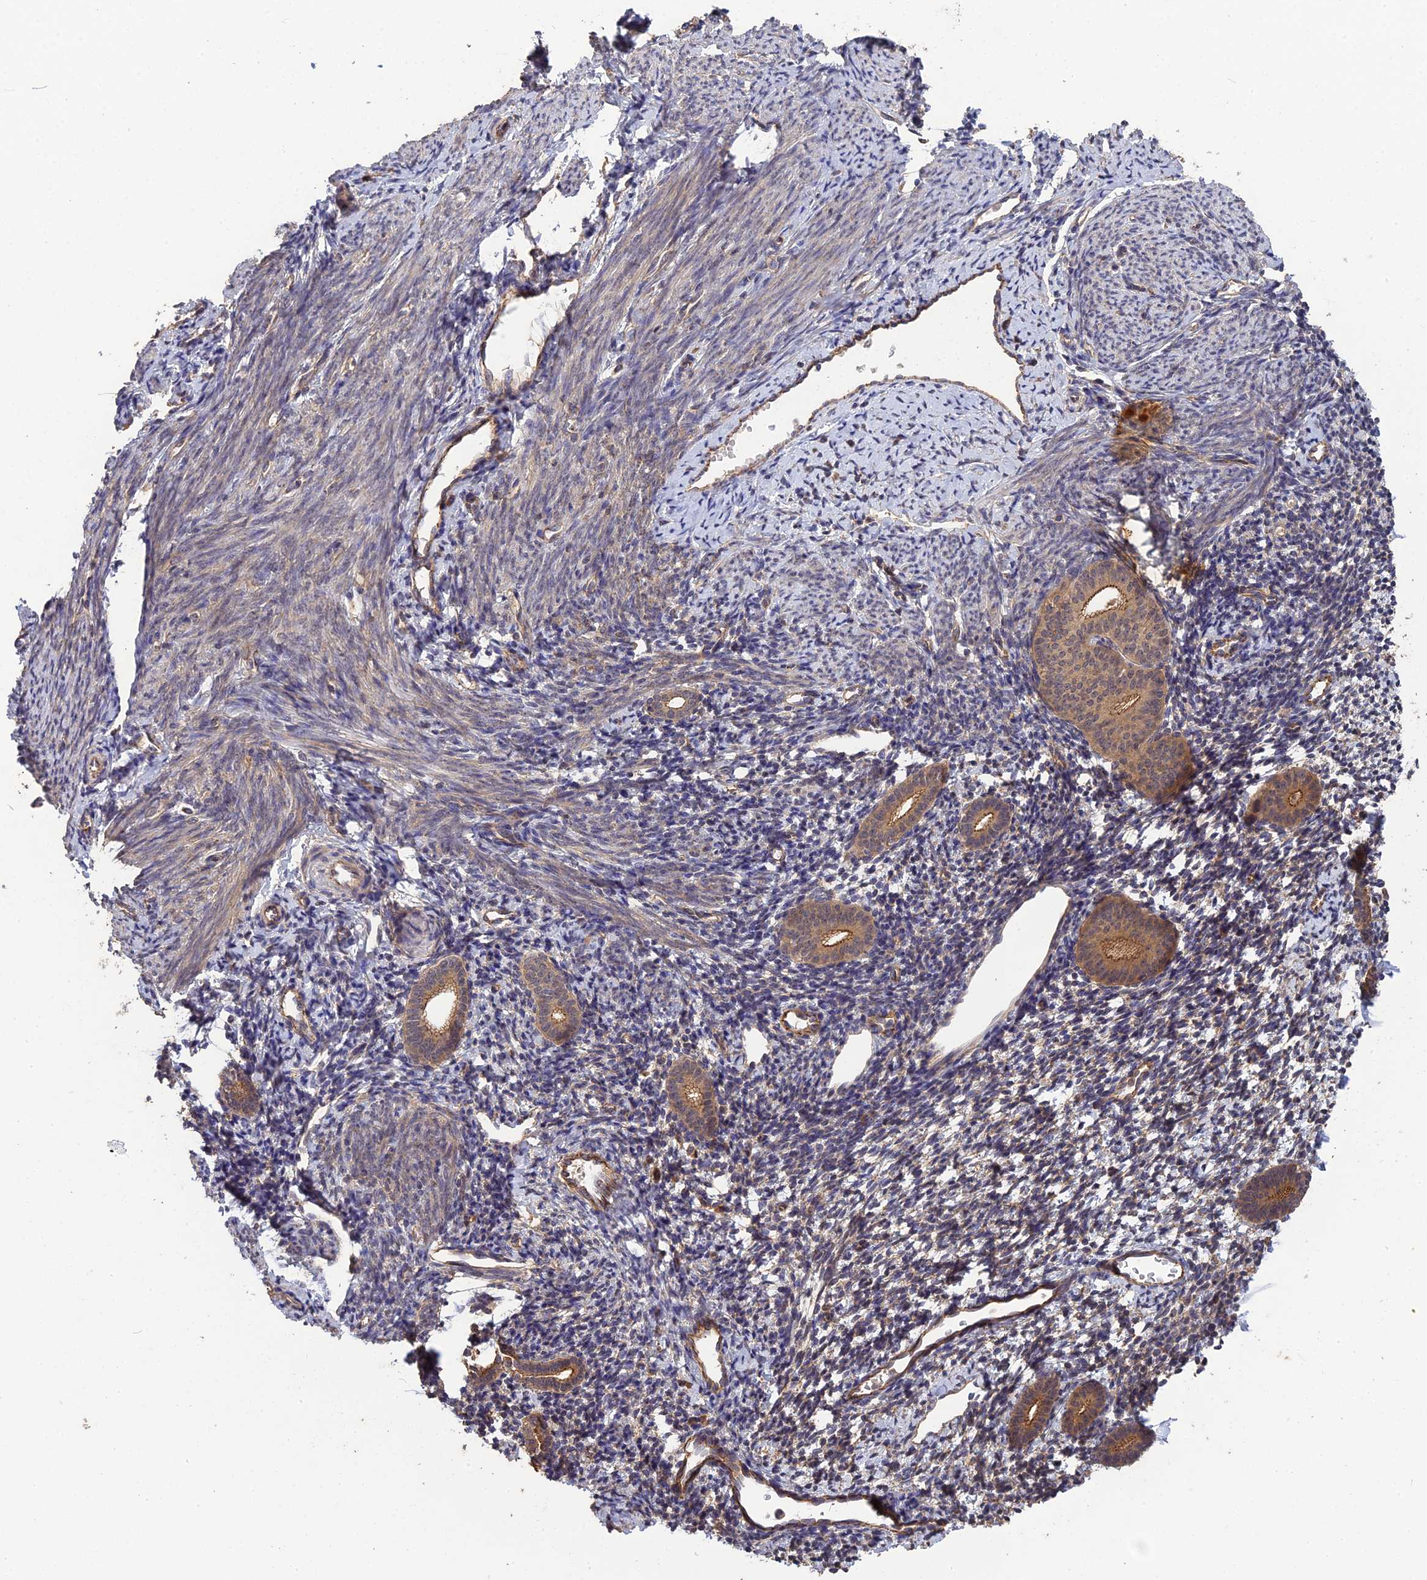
{"staining": {"intensity": "negative", "quantity": "none", "location": "none"}, "tissue": "endometrium", "cell_type": "Cells in endometrial stroma", "image_type": "normal", "snomed": [{"axis": "morphology", "description": "Normal tissue, NOS"}, {"axis": "topography", "description": "Endometrium"}], "caption": "Immunohistochemistry (IHC) image of benign endometrium: endometrium stained with DAB (3,3'-diaminobenzidine) displays no significant protein staining in cells in endometrial stroma.", "gene": "ARHGAP40", "patient": {"sex": "female", "age": 56}}